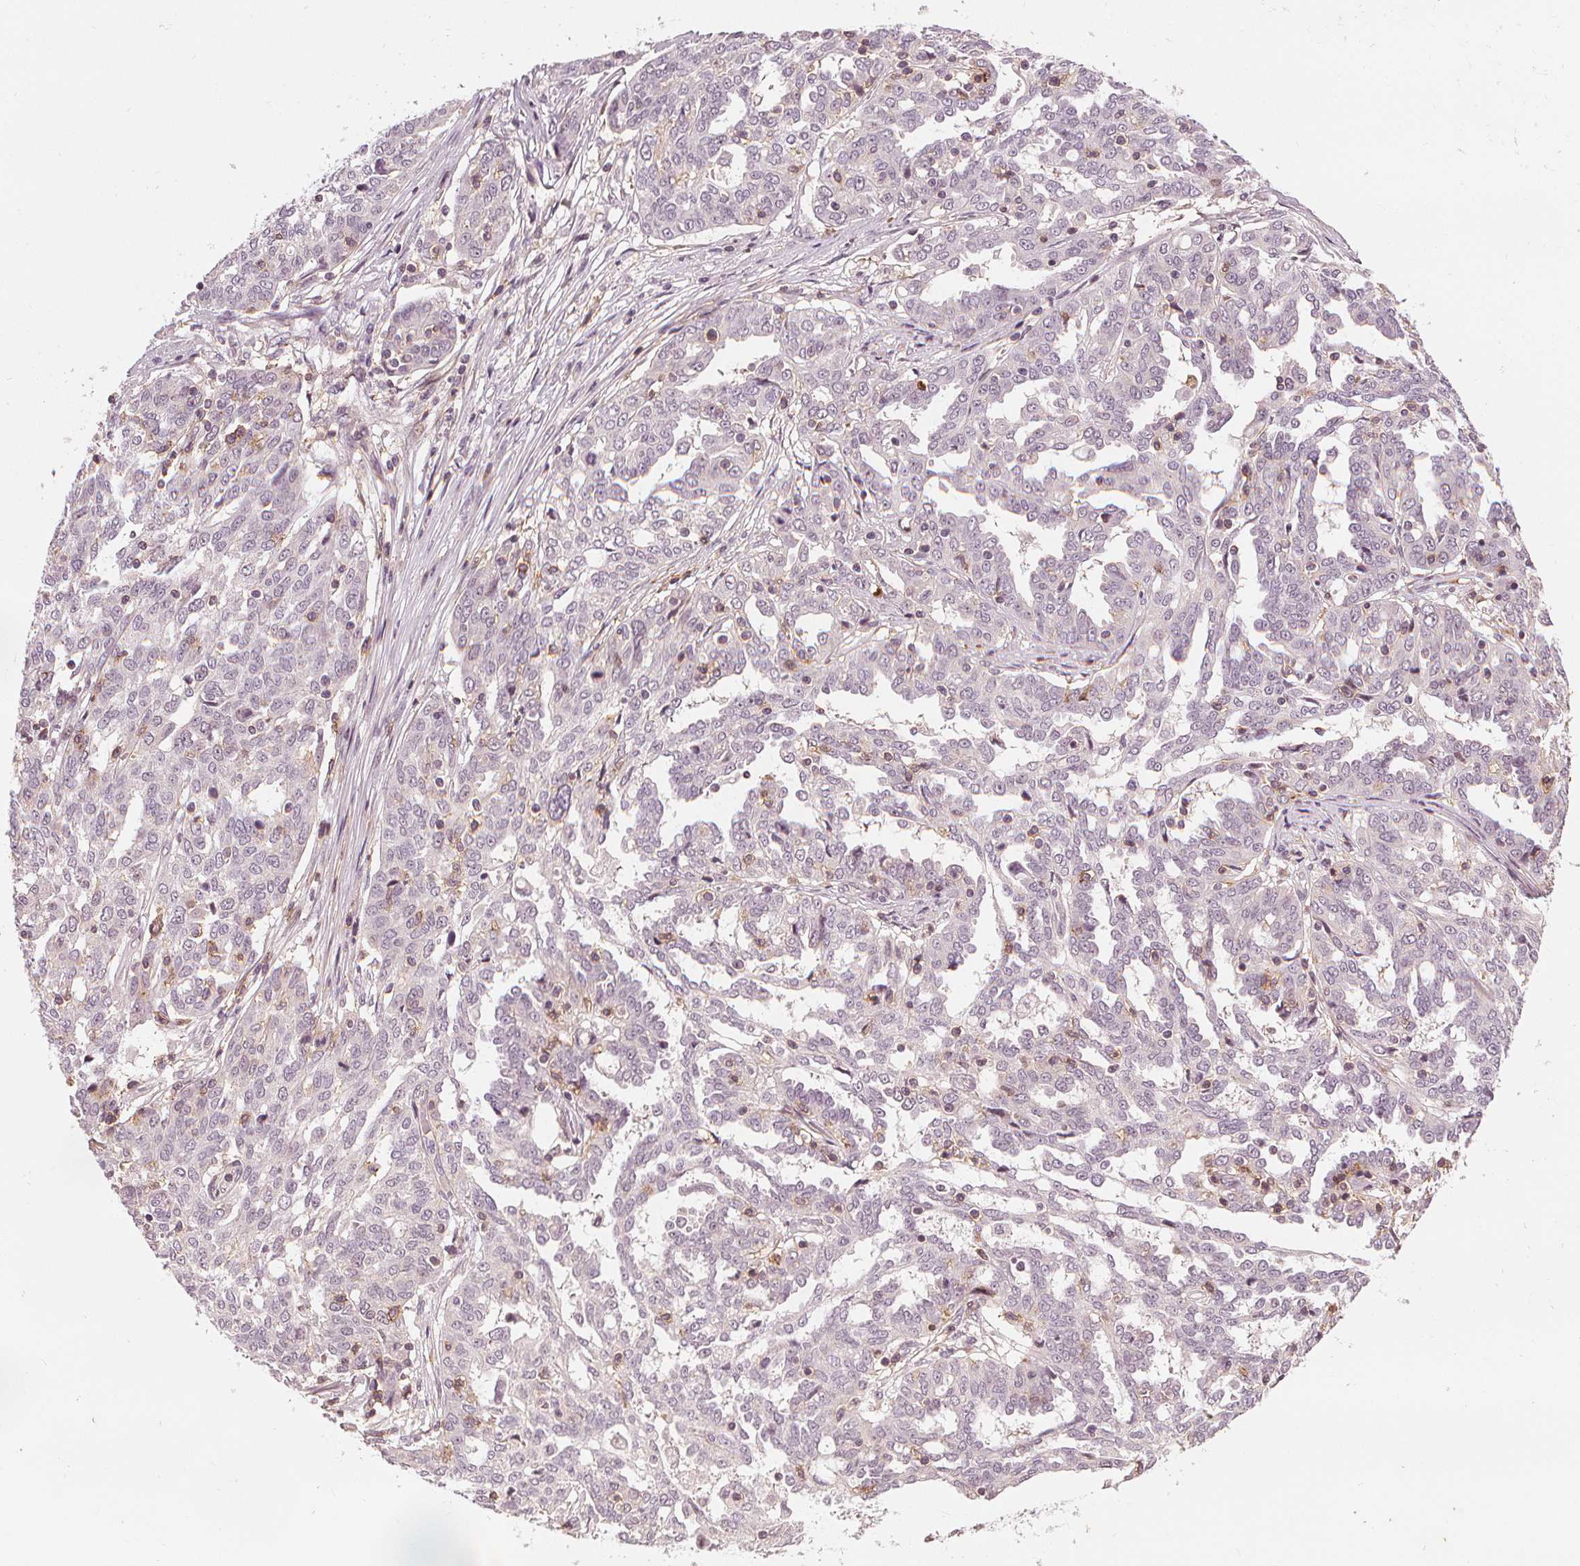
{"staining": {"intensity": "negative", "quantity": "none", "location": "none"}, "tissue": "ovarian cancer", "cell_type": "Tumor cells", "image_type": "cancer", "snomed": [{"axis": "morphology", "description": "Cystadenocarcinoma, serous, NOS"}, {"axis": "topography", "description": "Ovary"}], "caption": "Tumor cells show no significant protein expression in ovarian cancer.", "gene": "SLC34A1", "patient": {"sex": "female", "age": 67}}